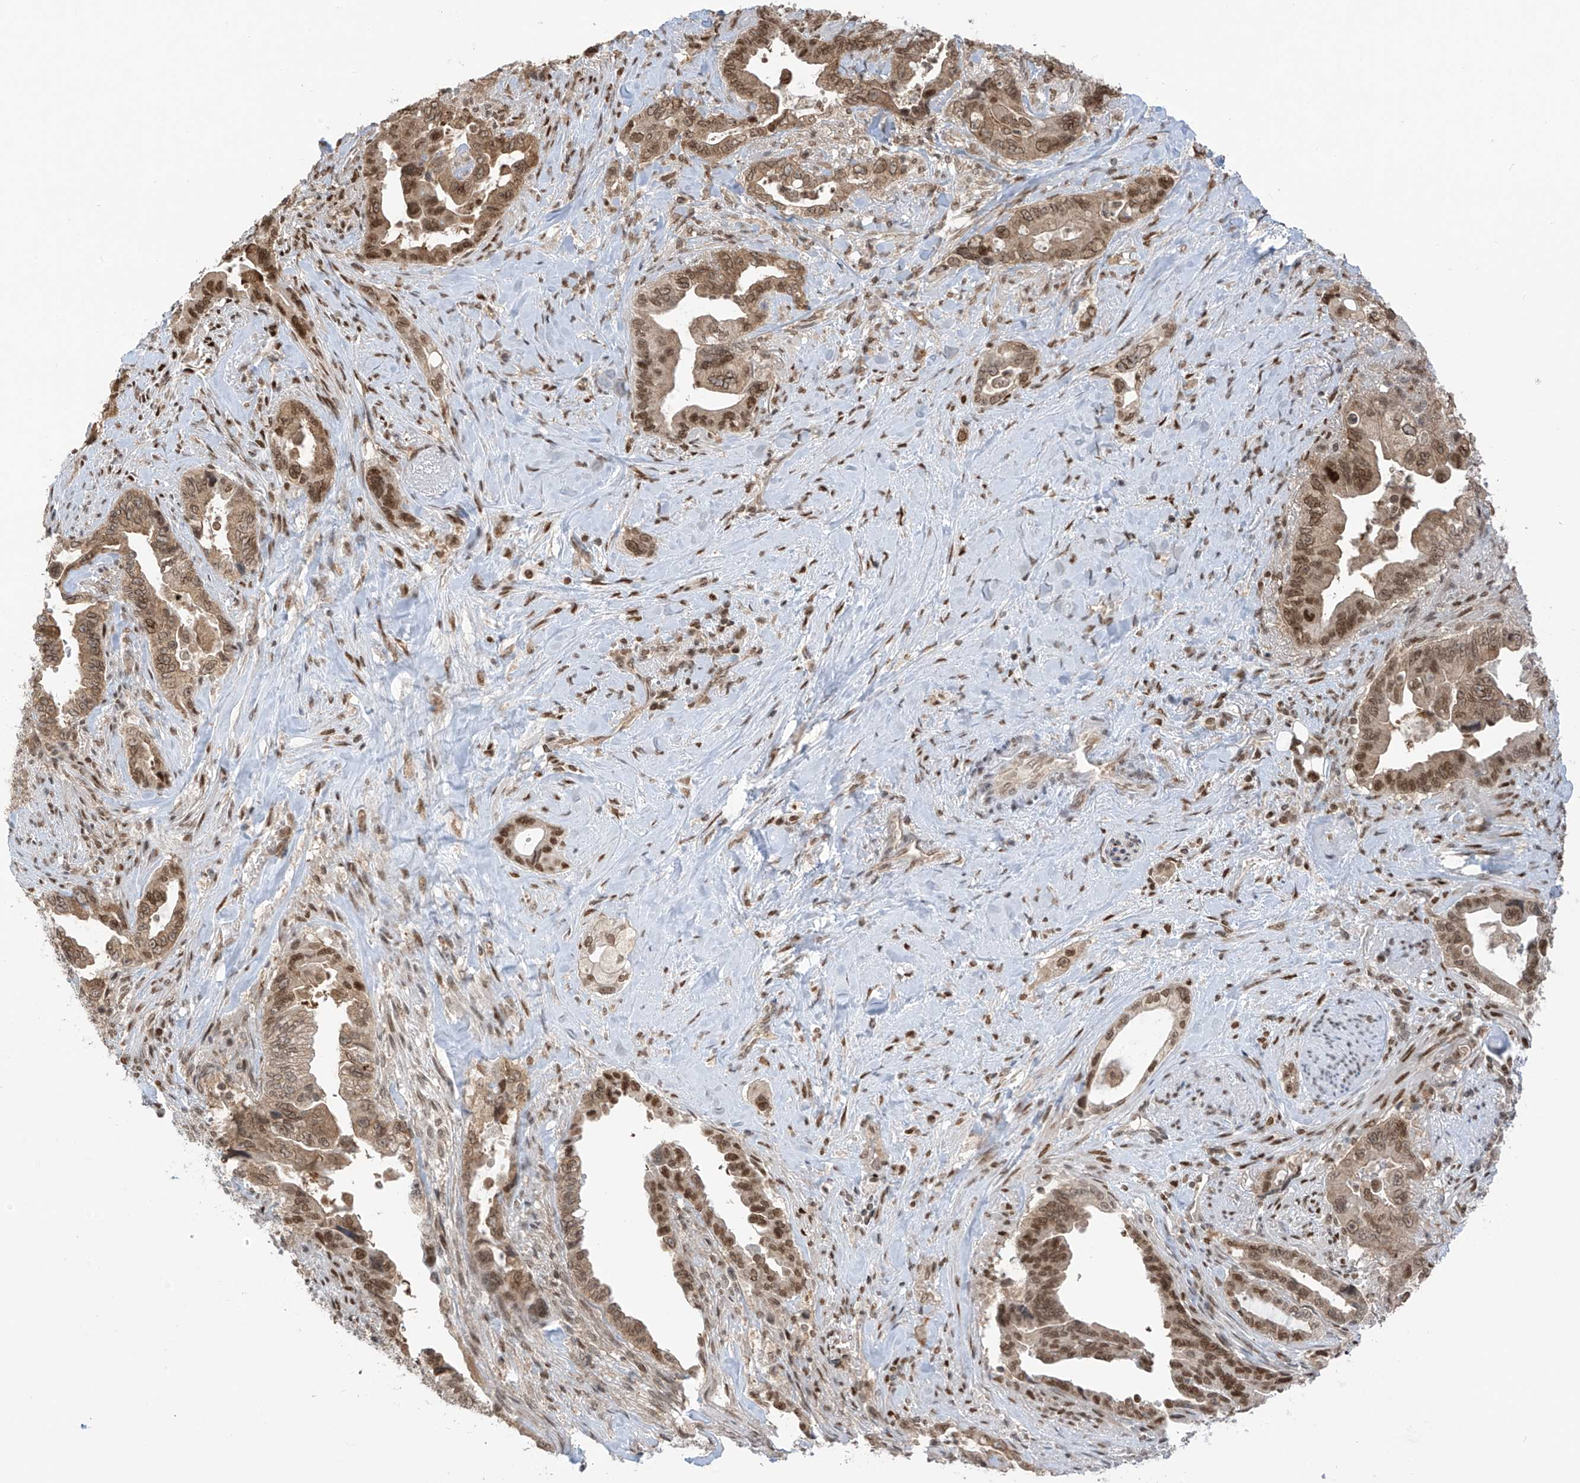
{"staining": {"intensity": "moderate", "quantity": ">75%", "location": "nuclear"}, "tissue": "pancreatic cancer", "cell_type": "Tumor cells", "image_type": "cancer", "snomed": [{"axis": "morphology", "description": "Adenocarcinoma, NOS"}, {"axis": "topography", "description": "Pancreas"}], "caption": "Brown immunohistochemical staining in pancreatic cancer (adenocarcinoma) reveals moderate nuclear expression in approximately >75% of tumor cells.", "gene": "KPNB1", "patient": {"sex": "male", "age": 70}}